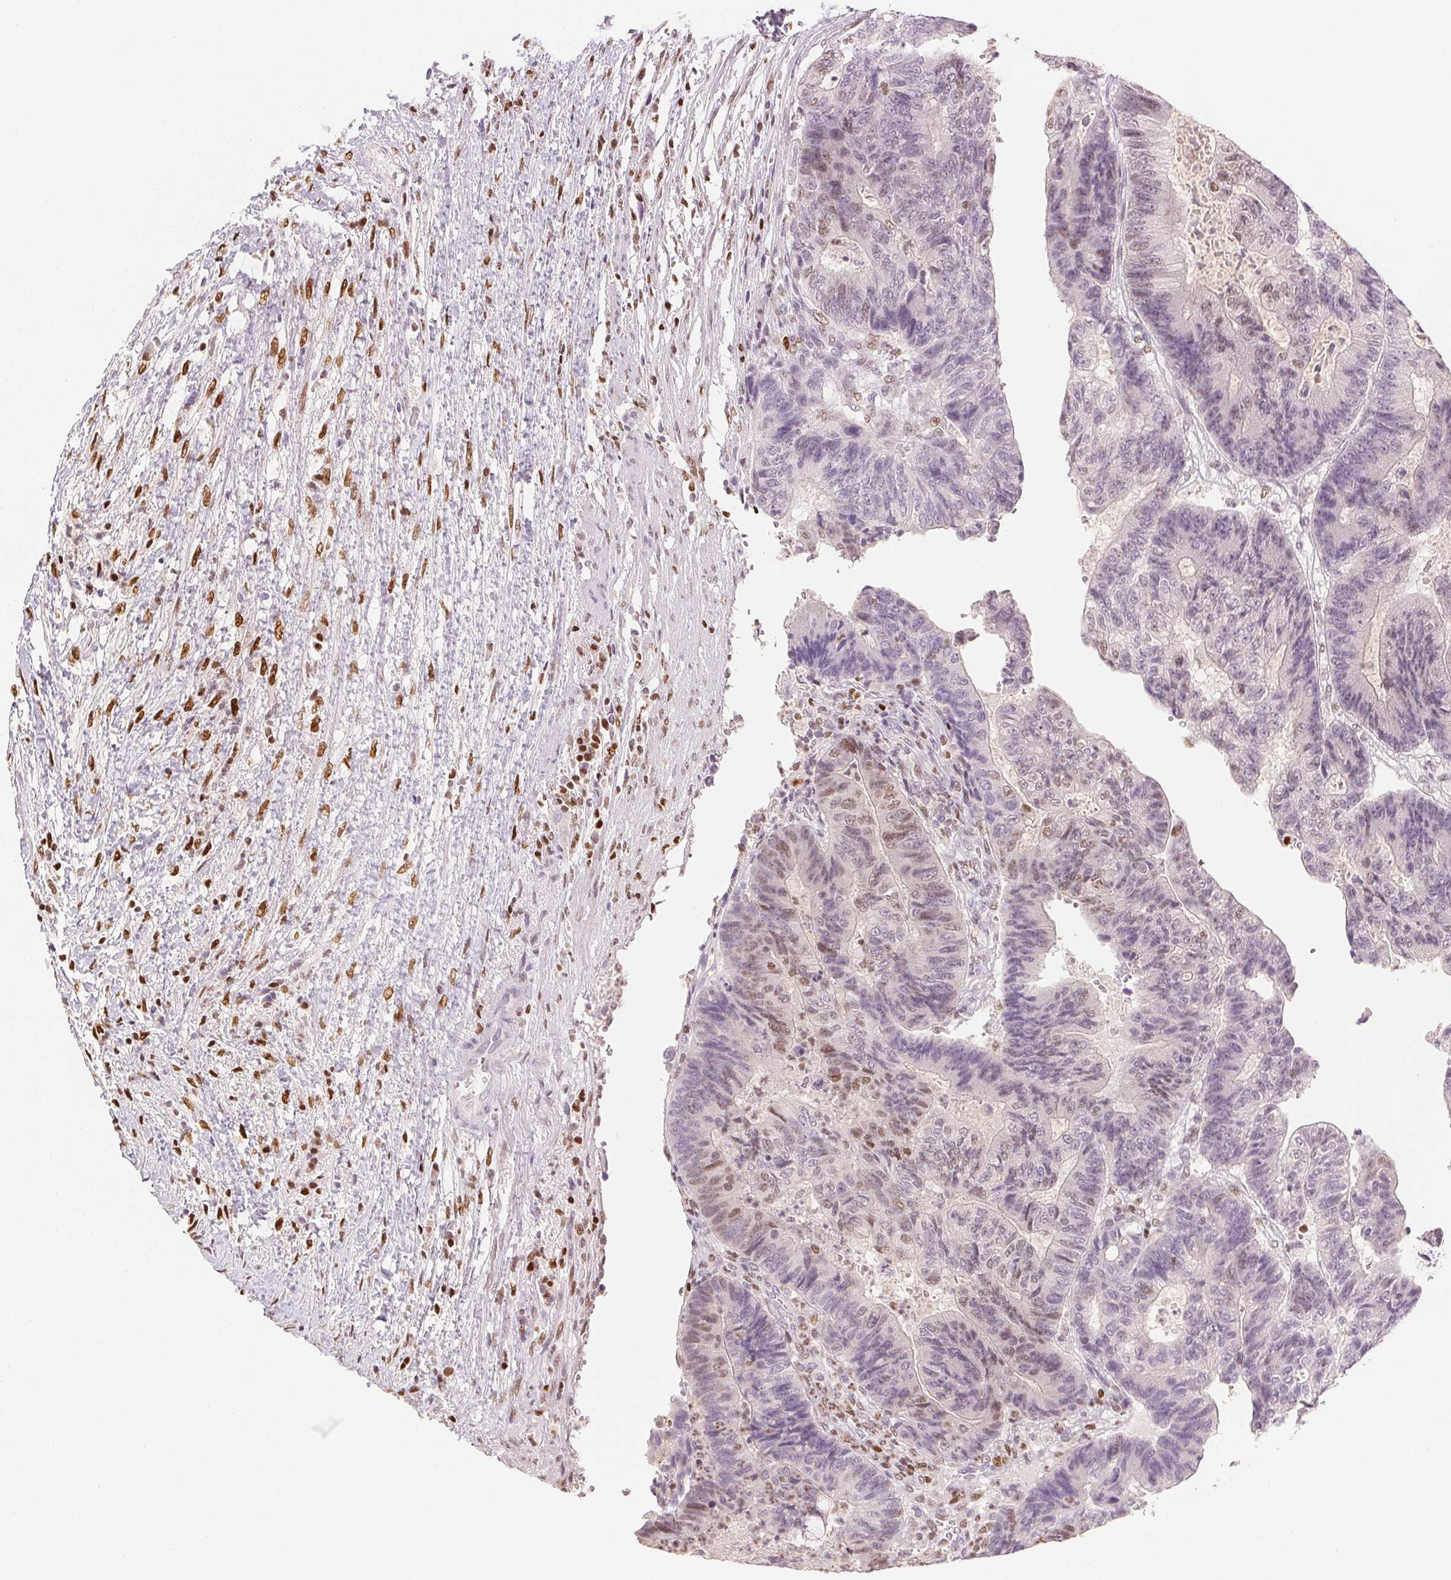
{"staining": {"intensity": "weak", "quantity": "<25%", "location": "nuclear"}, "tissue": "colorectal cancer", "cell_type": "Tumor cells", "image_type": "cancer", "snomed": [{"axis": "morphology", "description": "Adenocarcinoma, NOS"}, {"axis": "topography", "description": "Colon"}], "caption": "Immunohistochemical staining of human colorectal adenocarcinoma shows no significant staining in tumor cells. (DAB (3,3'-diaminobenzidine) immunohistochemistry visualized using brightfield microscopy, high magnification).", "gene": "RUNX2", "patient": {"sex": "female", "age": 48}}